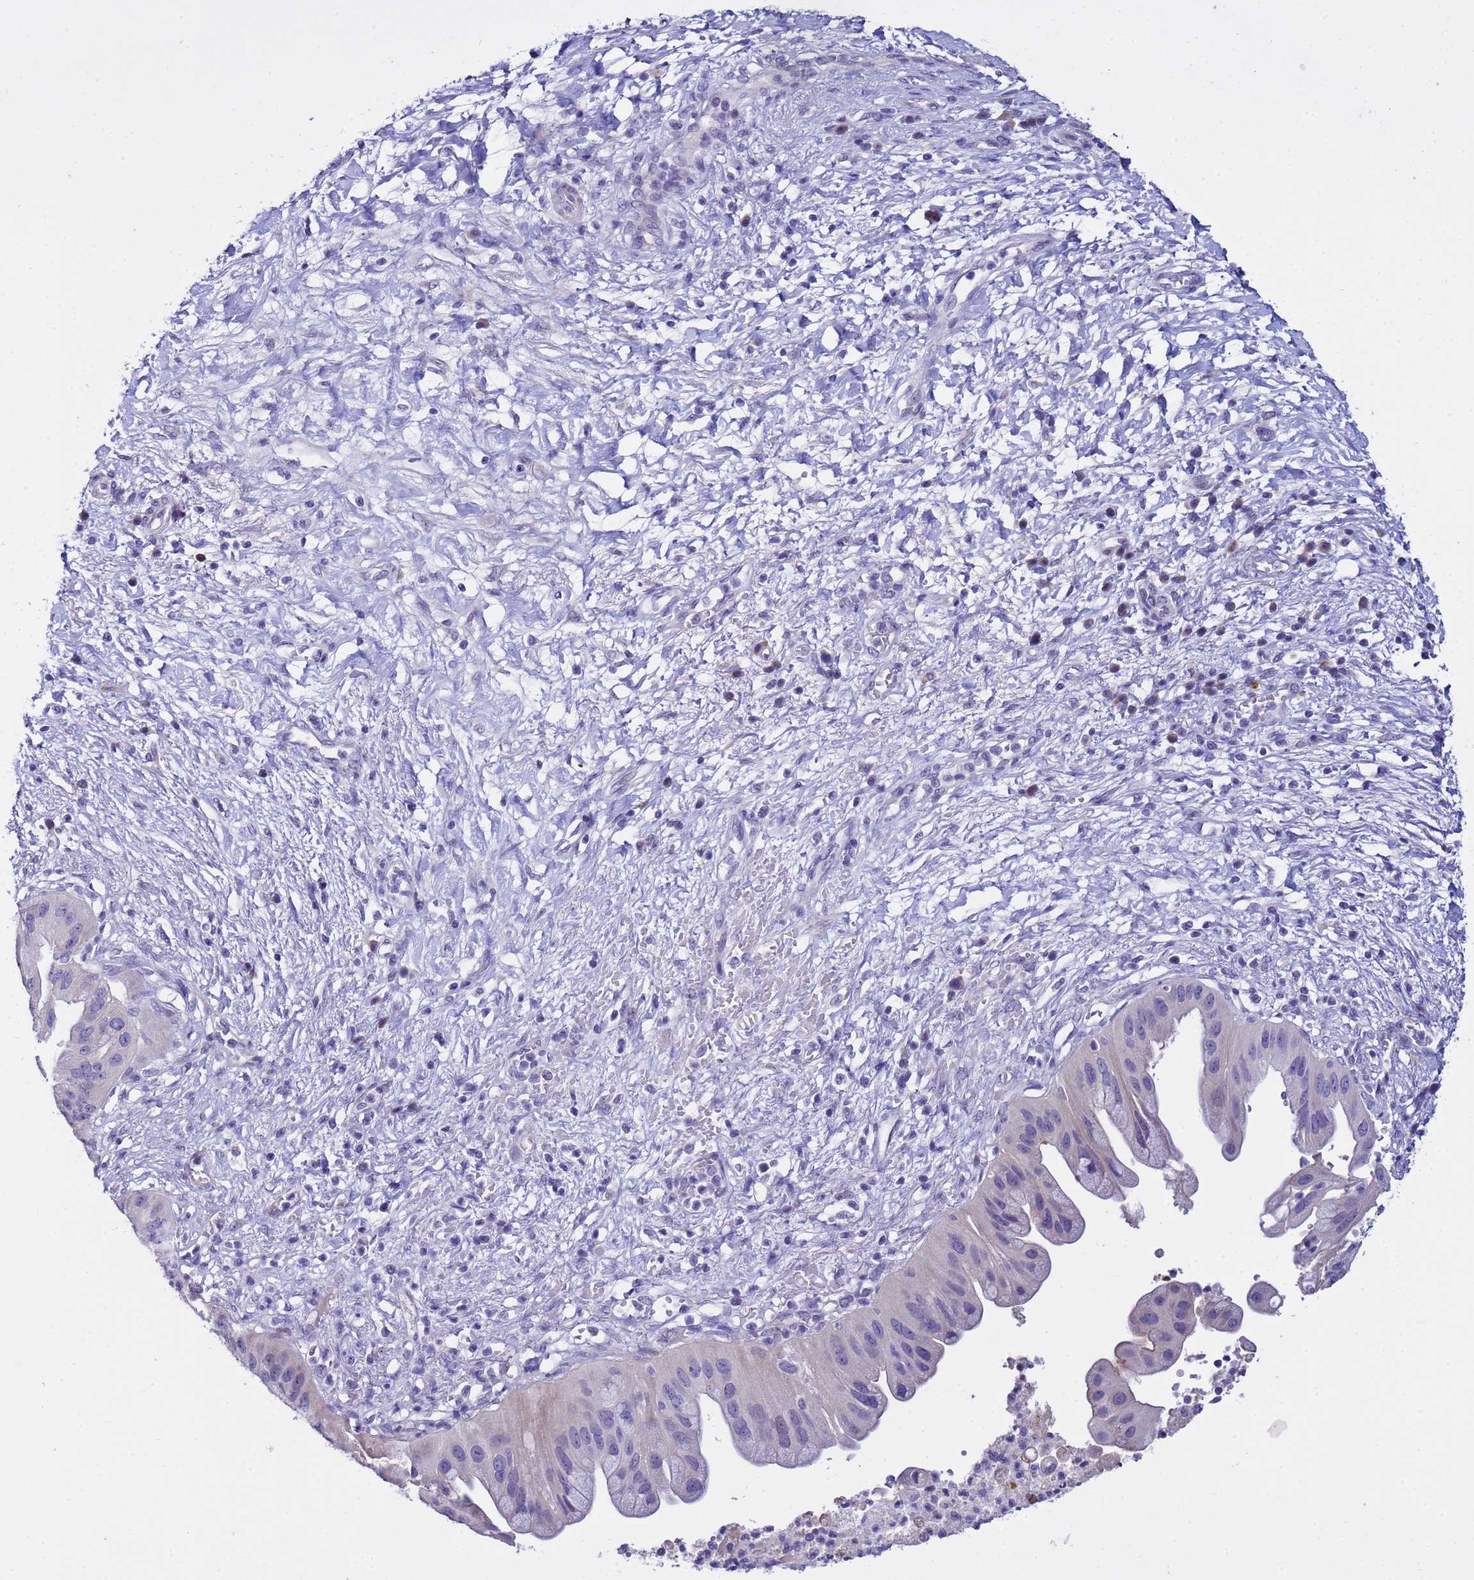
{"staining": {"intensity": "negative", "quantity": "none", "location": "none"}, "tissue": "pancreatic cancer", "cell_type": "Tumor cells", "image_type": "cancer", "snomed": [{"axis": "morphology", "description": "Adenocarcinoma, NOS"}, {"axis": "topography", "description": "Pancreas"}], "caption": "High magnification brightfield microscopy of pancreatic adenocarcinoma stained with DAB (brown) and counterstained with hematoxylin (blue): tumor cells show no significant staining.", "gene": "IGSF11", "patient": {"sex": "male", "age": 68}}